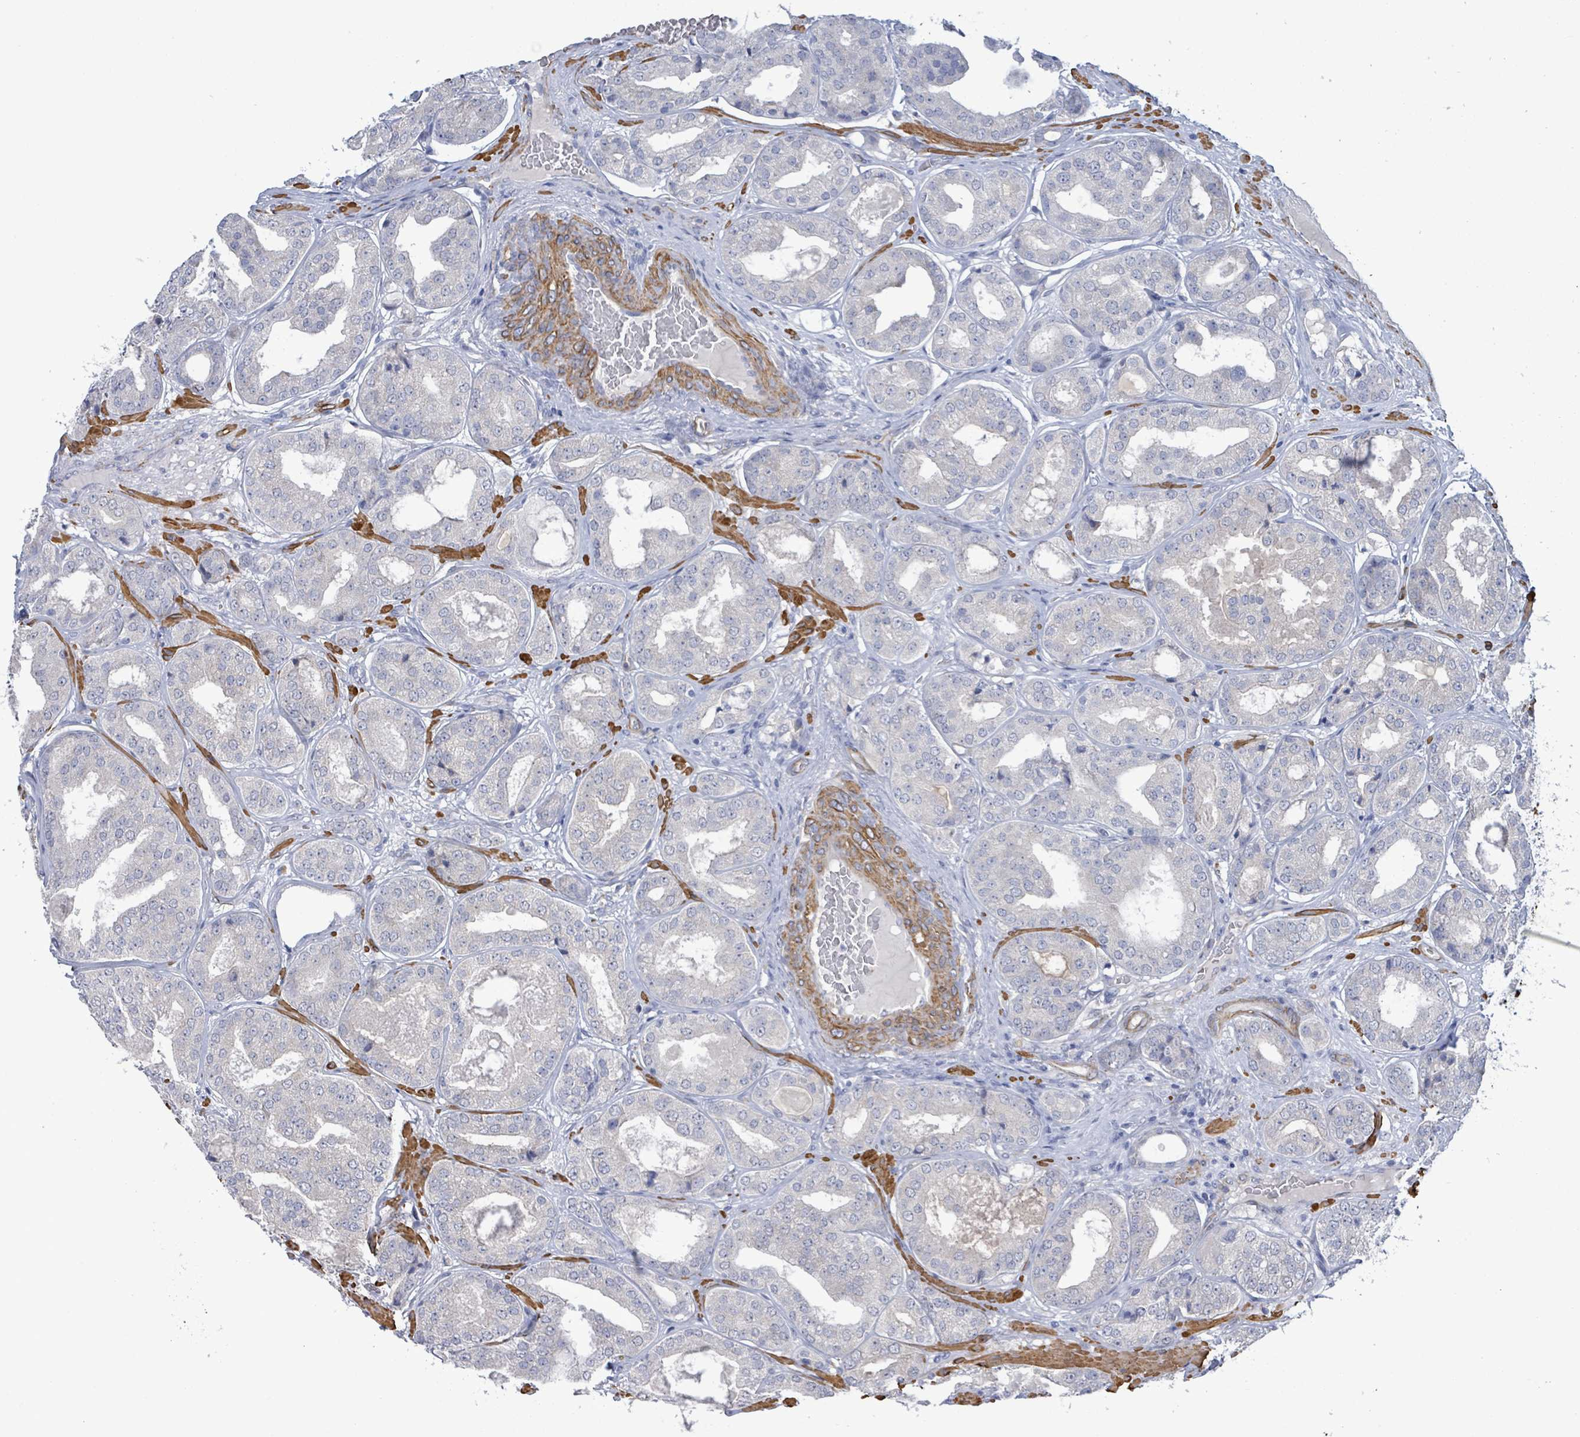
{"staining": {"intensity": "negative", "quantity": "none", "location": "none"}, "tissue": "prostate cancer", "cell_type": "Tumor cells", "image_type": "cancer", "snomed": [{"axis": "morphology", "description": "Adenocarcinoma, High grade"}, {"axis": "topography", "description": "Prostate"}], "caption": "IHC histopathology image of neoplastic tissue: adenocarcinoma (high-grade) (prostate) stained with DAB shows no significant protein staining in tumor cells. The staining is performed using DAB (3,3'-diaminobenzidine) brown chromogen with nuclei counter-stained in using hematoxylin.", "gene": "DMRTC1B", "patient": {"sex": "male", "age": 63}}